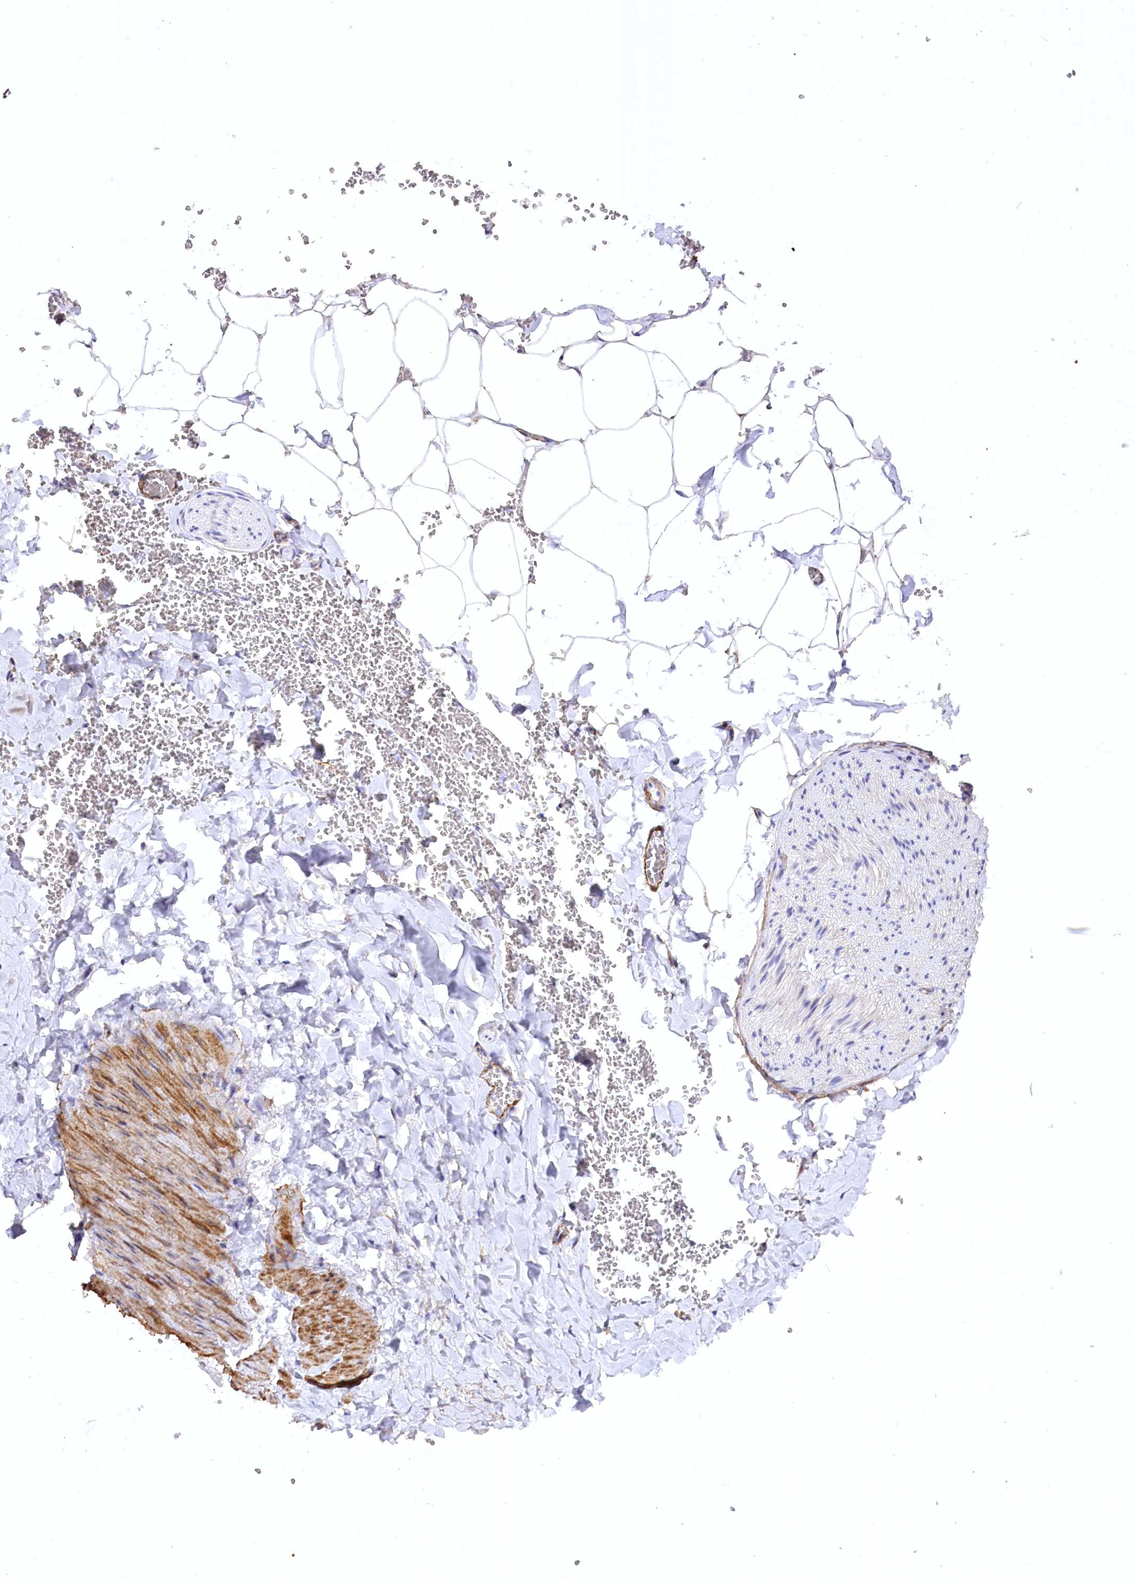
{"staining": {"intensity": "negative", "quantity": "none", "location": "none"}, "tissue": "adipose tissue", "cell_type": "Adipocytes", "image_type": "normal", "snomed": [{"axis": "morphology", "description": "Normal tissue, NOS"}, {"axis": "topography", "description": "Gallbladder"}, {"axis": "topography", "description": "Peripheral nerve tissue"}], "caption": "This is an IHC histopathology image of unremarkable adipose tissue. There is no staining in adipocytes.", "gene": "SYNPO2", "patient": {"sex": "male", "age": 38}}